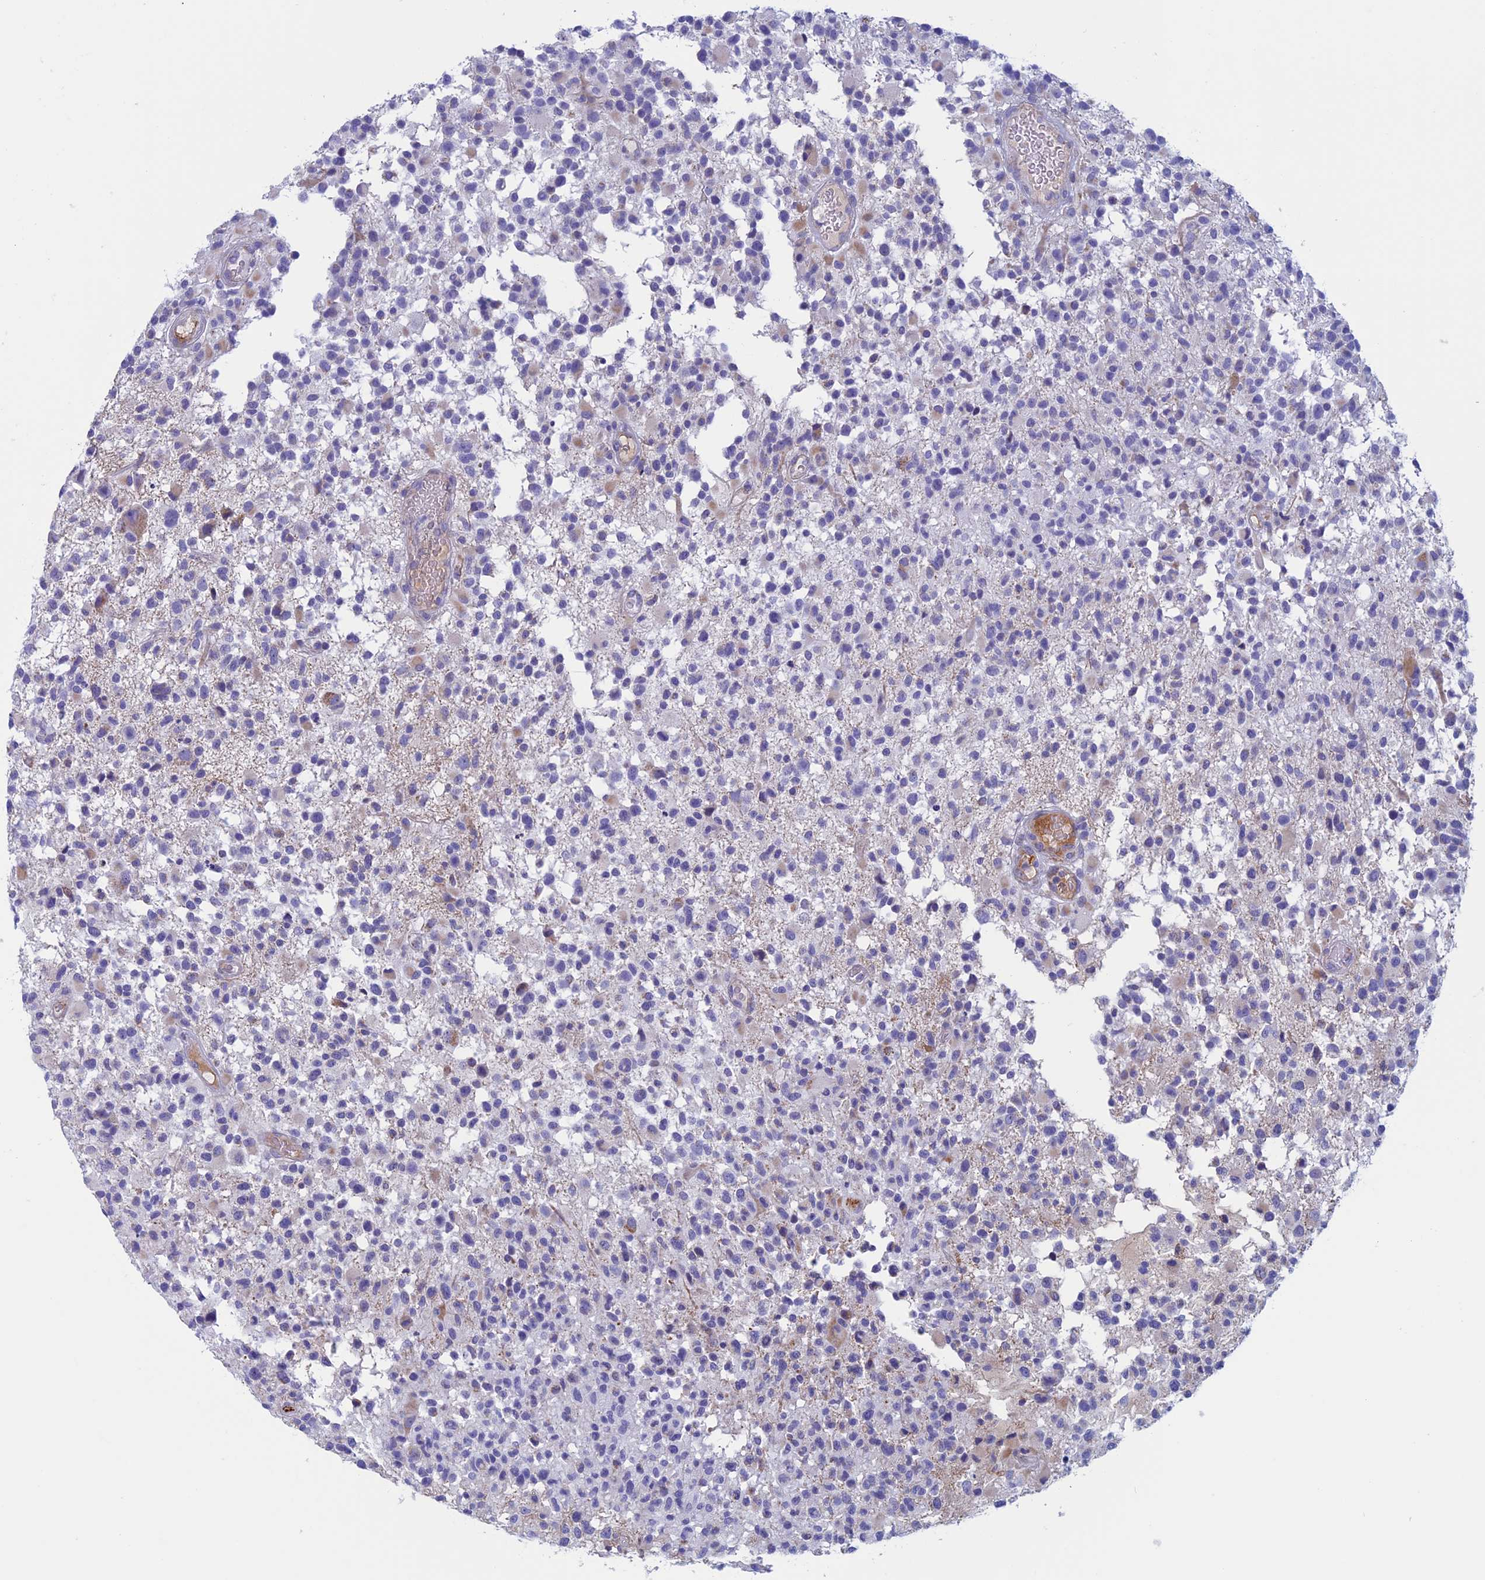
{"staining": {"intensity": "negative", "quantity": "none", "location": "none"}, "tissue": "glioma", "cell_type": "Tumor cells", "image_type": "cancer", "snomed": [{"axis": "morphology", "description": "Glioma, malignant, High grade"}, {"axis": "morphology", "description": "Glioblastoma, NOS"}, {"axis": "topography", "description": "Brain"}], "caption": "Immunohistochemistry of human glioma exhibits no positivity in tumor cells. The staining was performed using DAB (3,3'-diaminobenzidine) to visualize the protein expression in brown, while the nuclei were stained in blue with hematoxylin (Magnification: 20x).", "gene": "NDUFB9", "patient": {"sex": "male", "age": 60}}